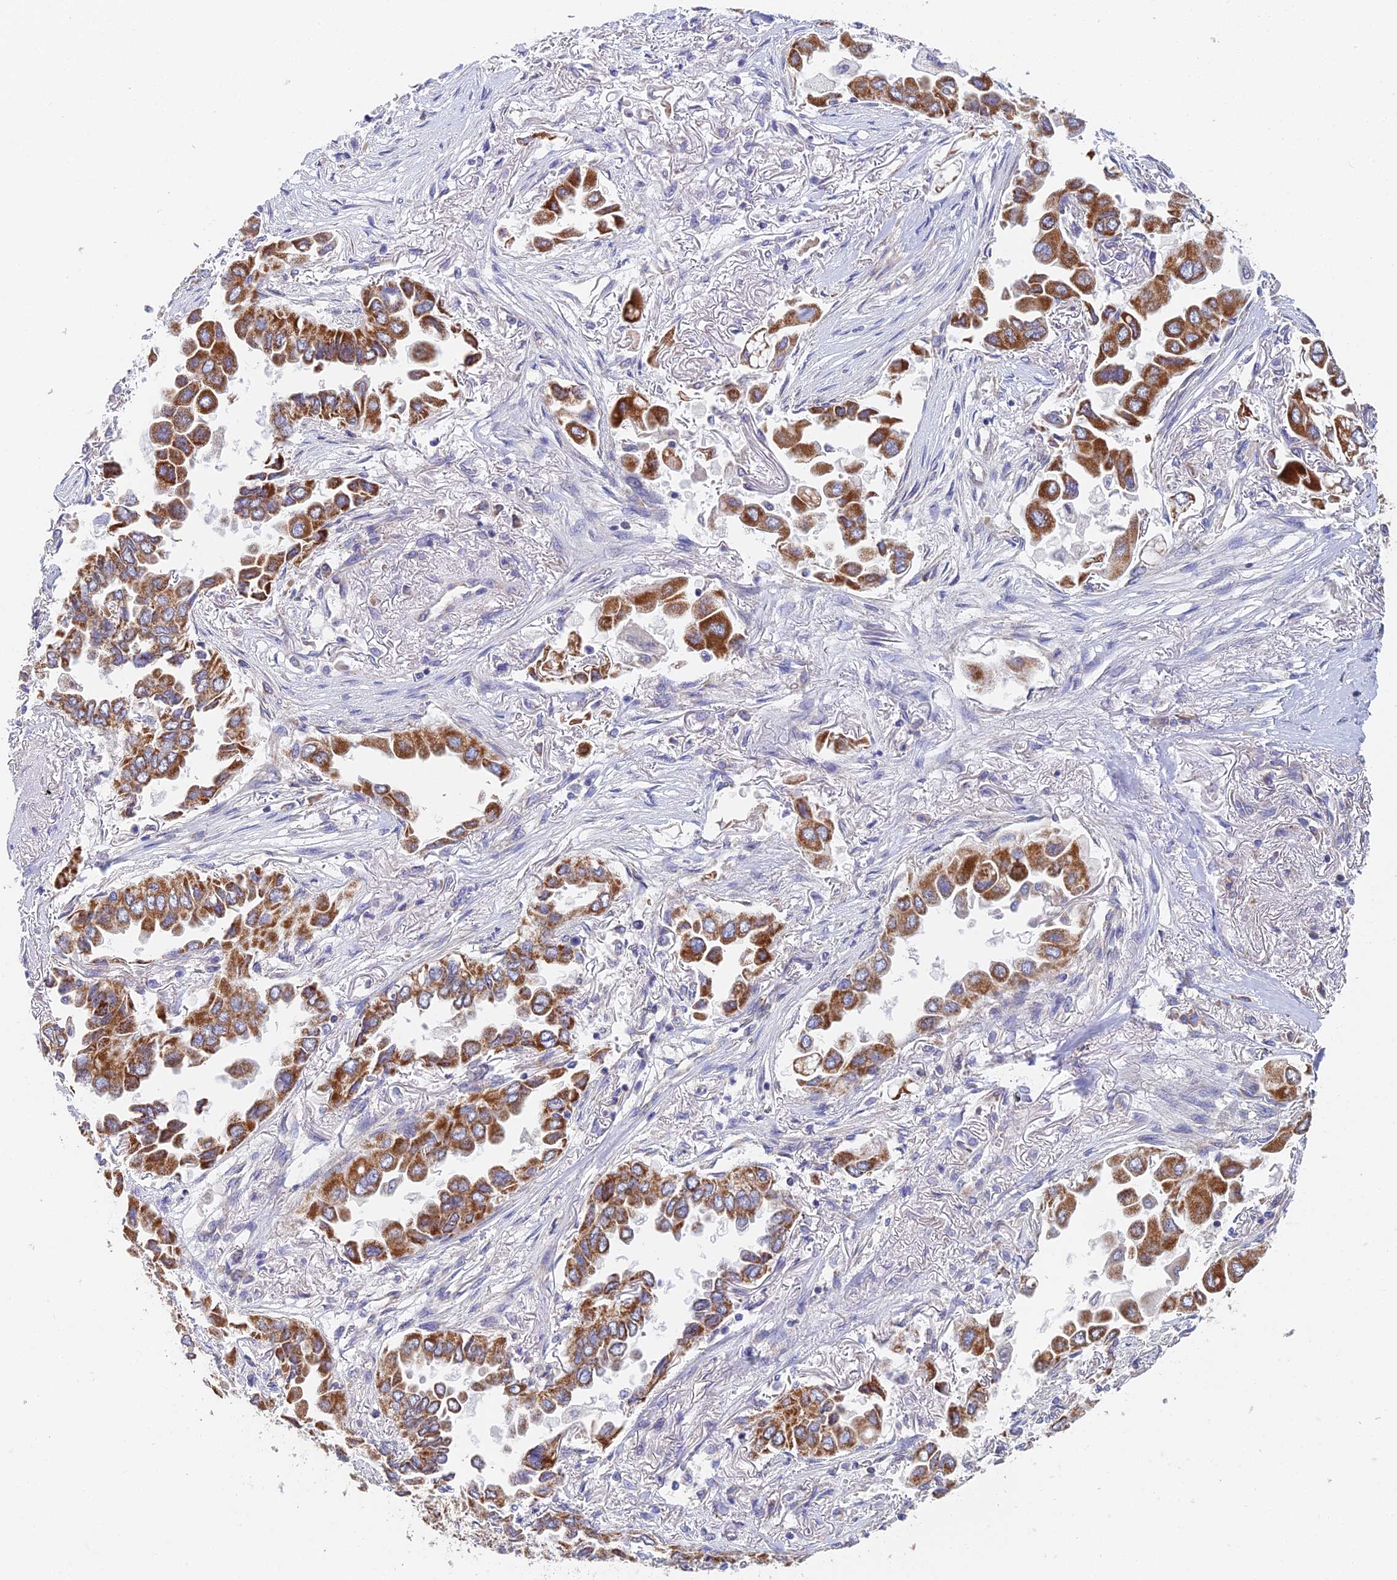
{"staining": {"intensity": "strong", "quantity": "25%-75%", "location": "cytoplasmic/membranous"}, "tissue": "lung cancer", "cell_type": "Tumor cells", "image_type": "cancer", "snomed": [{"axis": "morphology", "description": "Adenocarcinoma, NOS"}, {"axis": "topography", "description": "Lung"}], "caption": "Tumor cells exhibit high levels of strong cytoplasmic/membranous expression in approximately 25%-75% of cells in lung adenocarcinoma.", "gene": "ECSIT", "patient": {"sex": "female", "age": 76}}